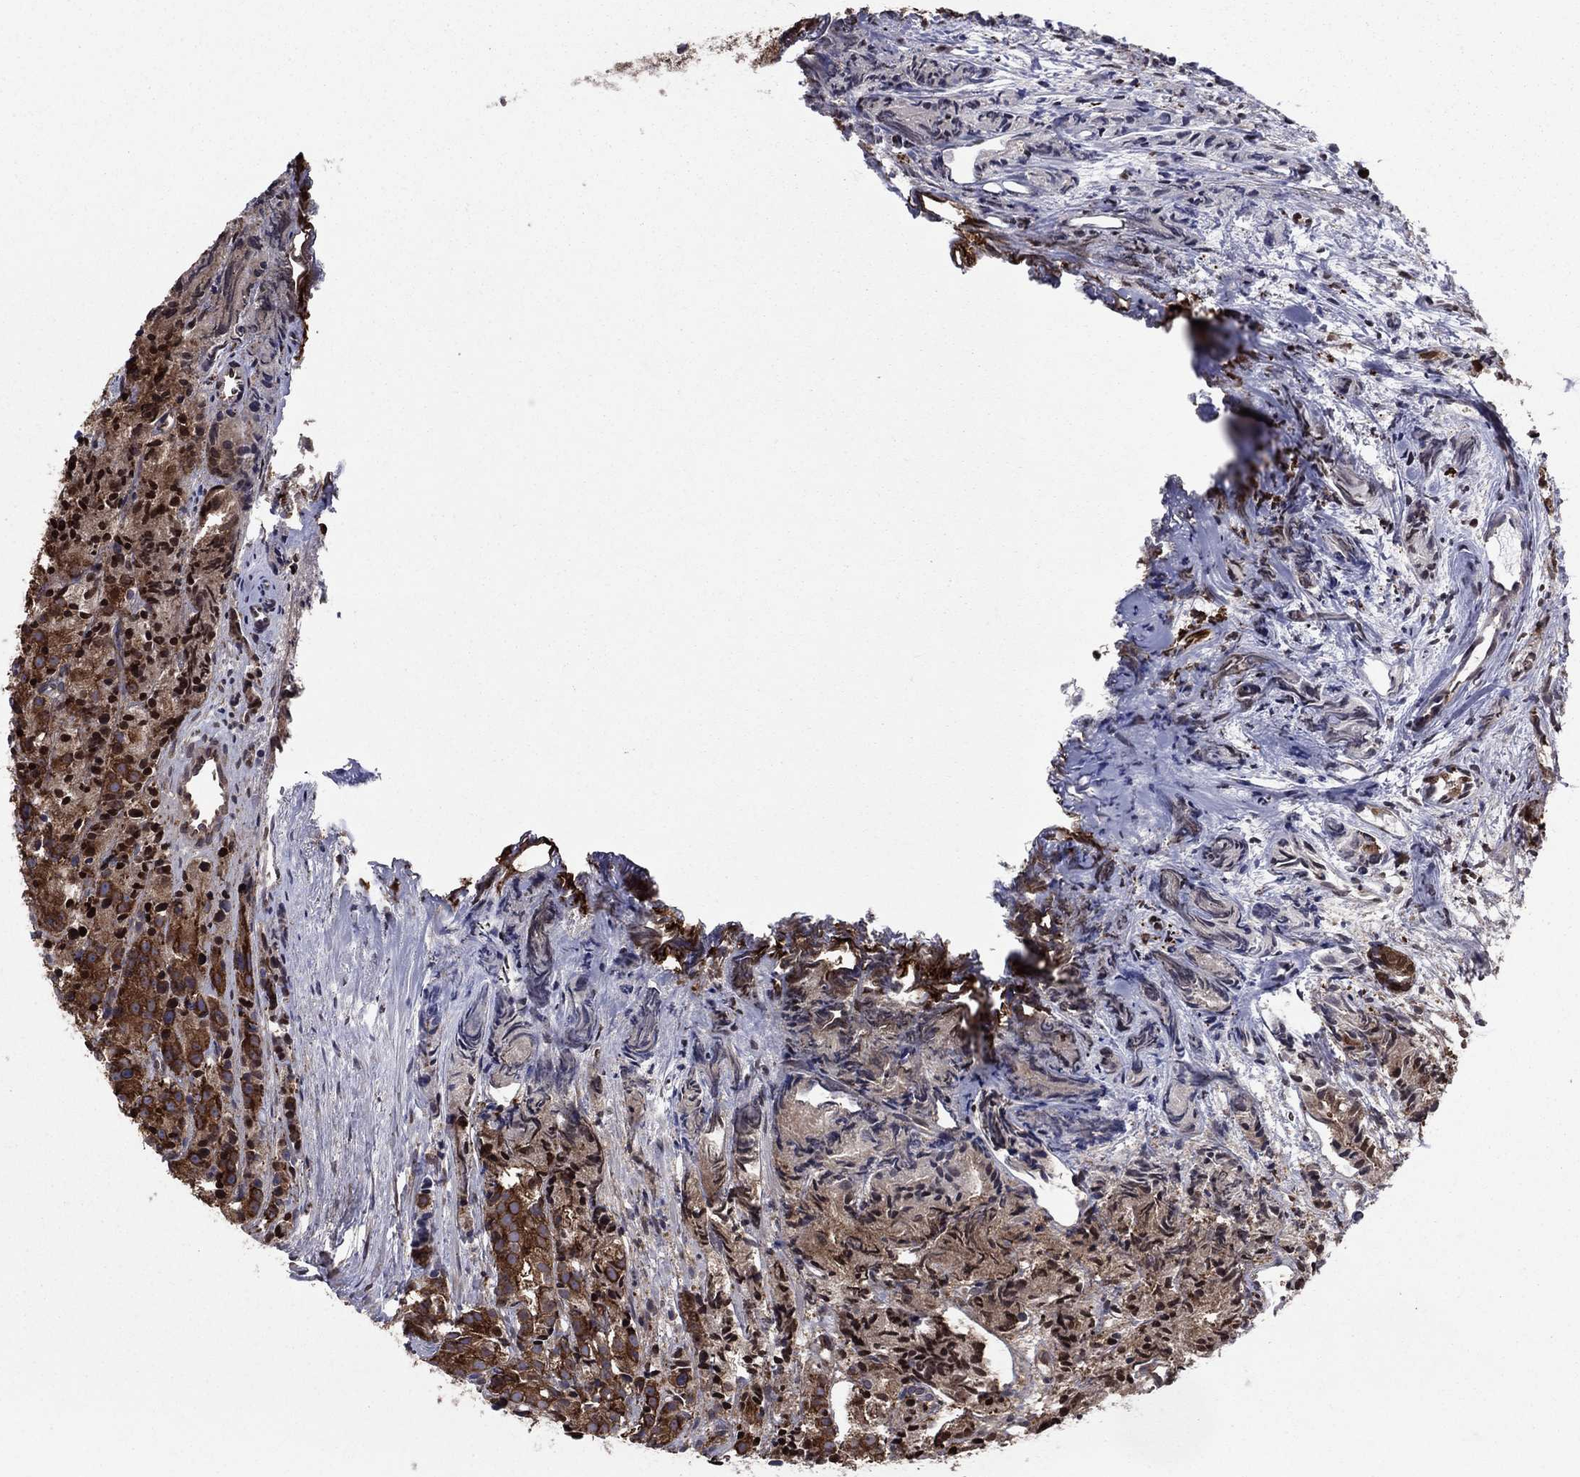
{"staining": {"intensity": "strong", "quantity": "25%-75%", "location": "cytoplasmic/membranous"}, "tissue": "prostate cancer", "cell_type": "Tumor cells", "image_type": "cancer", "snomed": [{"axis": "morphology", "description": "Adenocarcinoma, Medium grade"}, {"axis": "topography", "description": "Prostate"}], "caption": "DAB immunohistochemical staining of human prostate adenocarcinoma (medium-grade) demonstrates strong cytoplasmic/membranous protein staining in approximately 25%-75% of tumor cells.", "gene": "YBX1", "patient": {"sex": "male", "age": 74}}